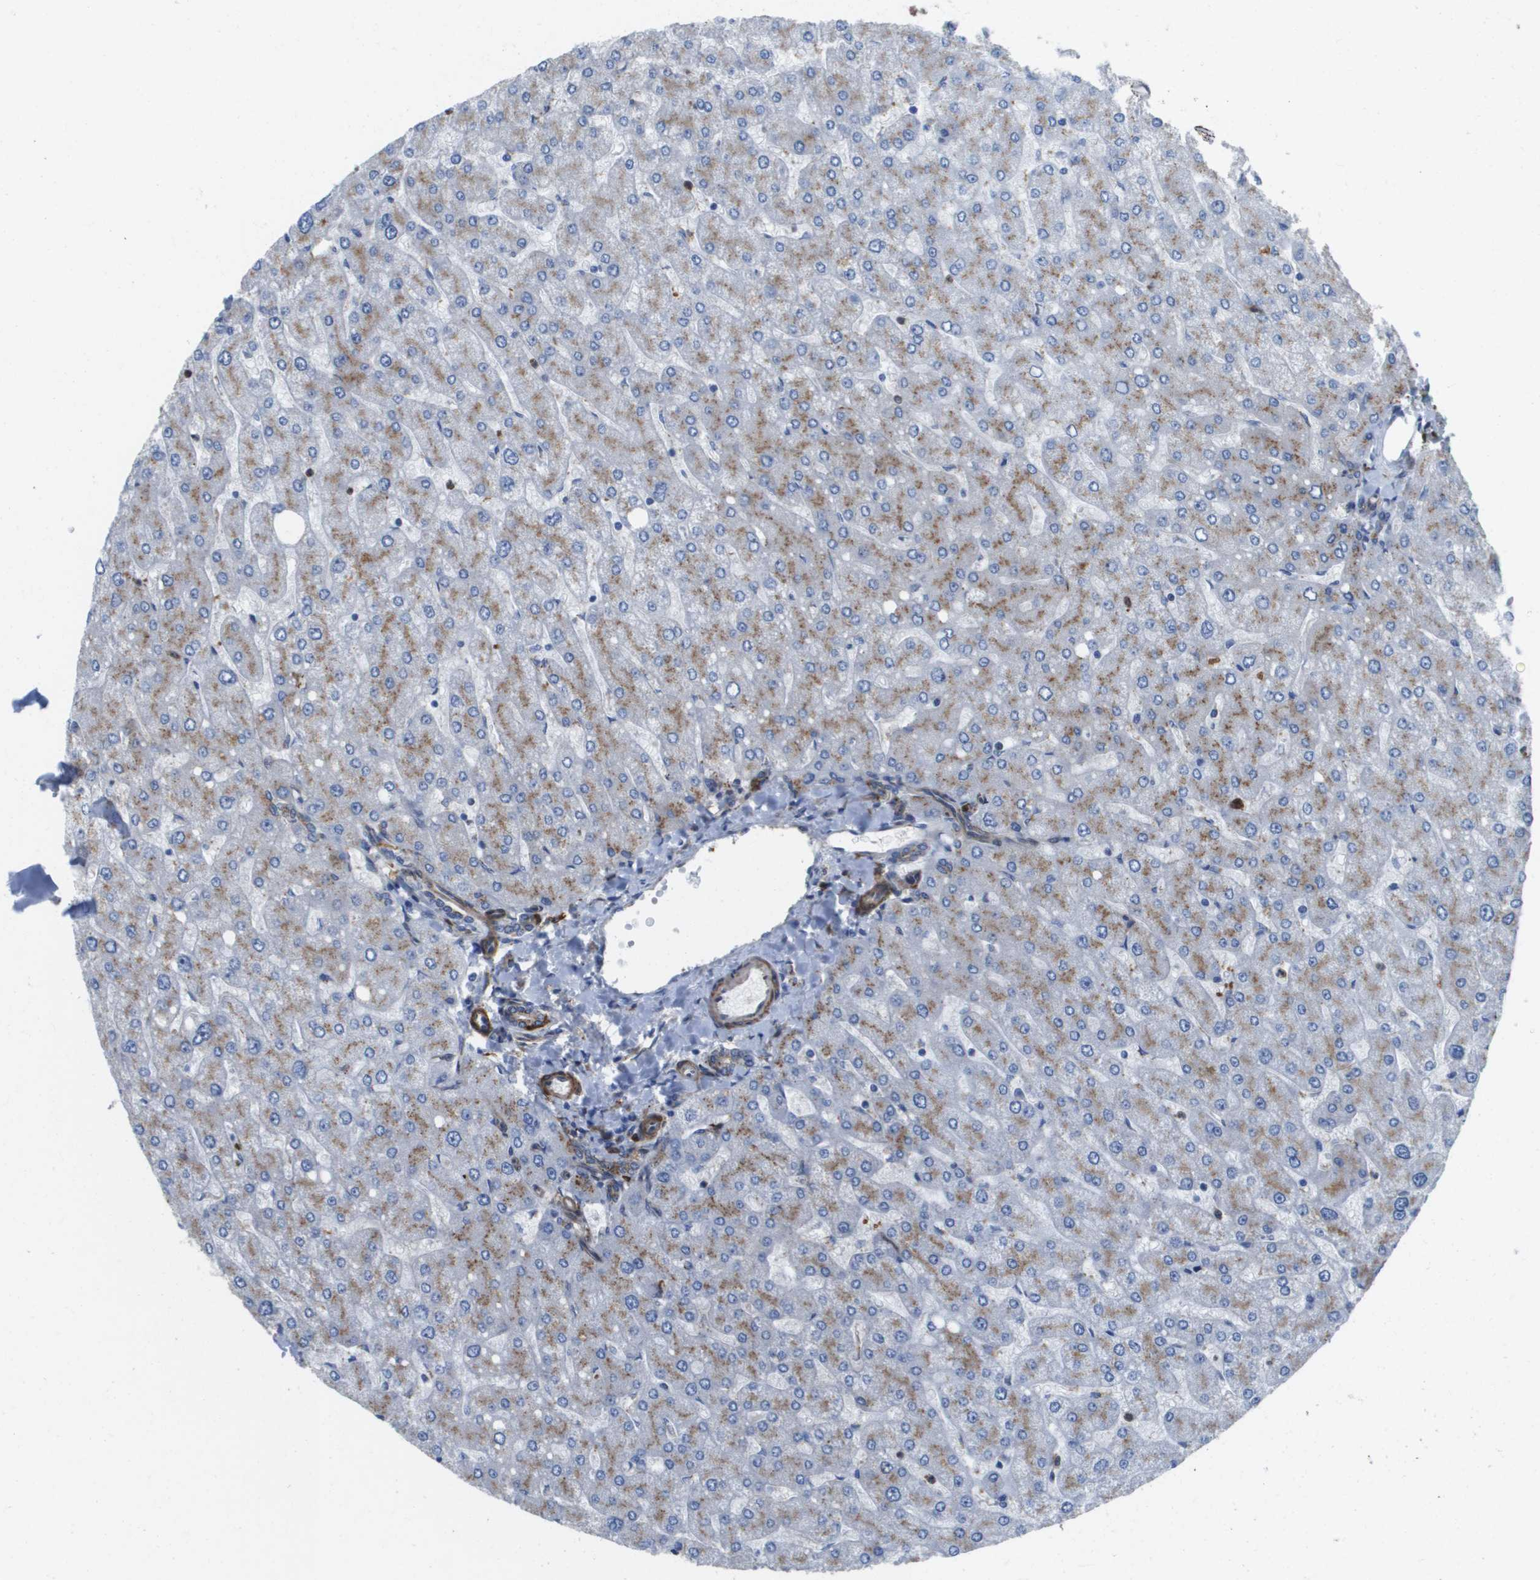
{"staining": {"intensity": "weak", "quantity": ">75%", "location": "cytoplasmic/membranous"}, "tissue": "liver", "cell_type": "Cholangiocytes", "image_type": "normal", "snomed": [{"axis": "morphology", "description": "Normal tissue, NOS"}, {"axis": "topography", "description": "Liver"}], "caption": "Immunohistochemistry (IHC) micrograph of unremarkable liver: human liver stained using immunohistochemistry (IHC) demonstrates low levels of weak protein expression localized specifically in the cytoplasmic/membranous of cholangiocytes, appearing as a cytoplasmic/membranous brown color.", "gene": "SLC37A2", "patient": {"sex": "male", "age": 55}}